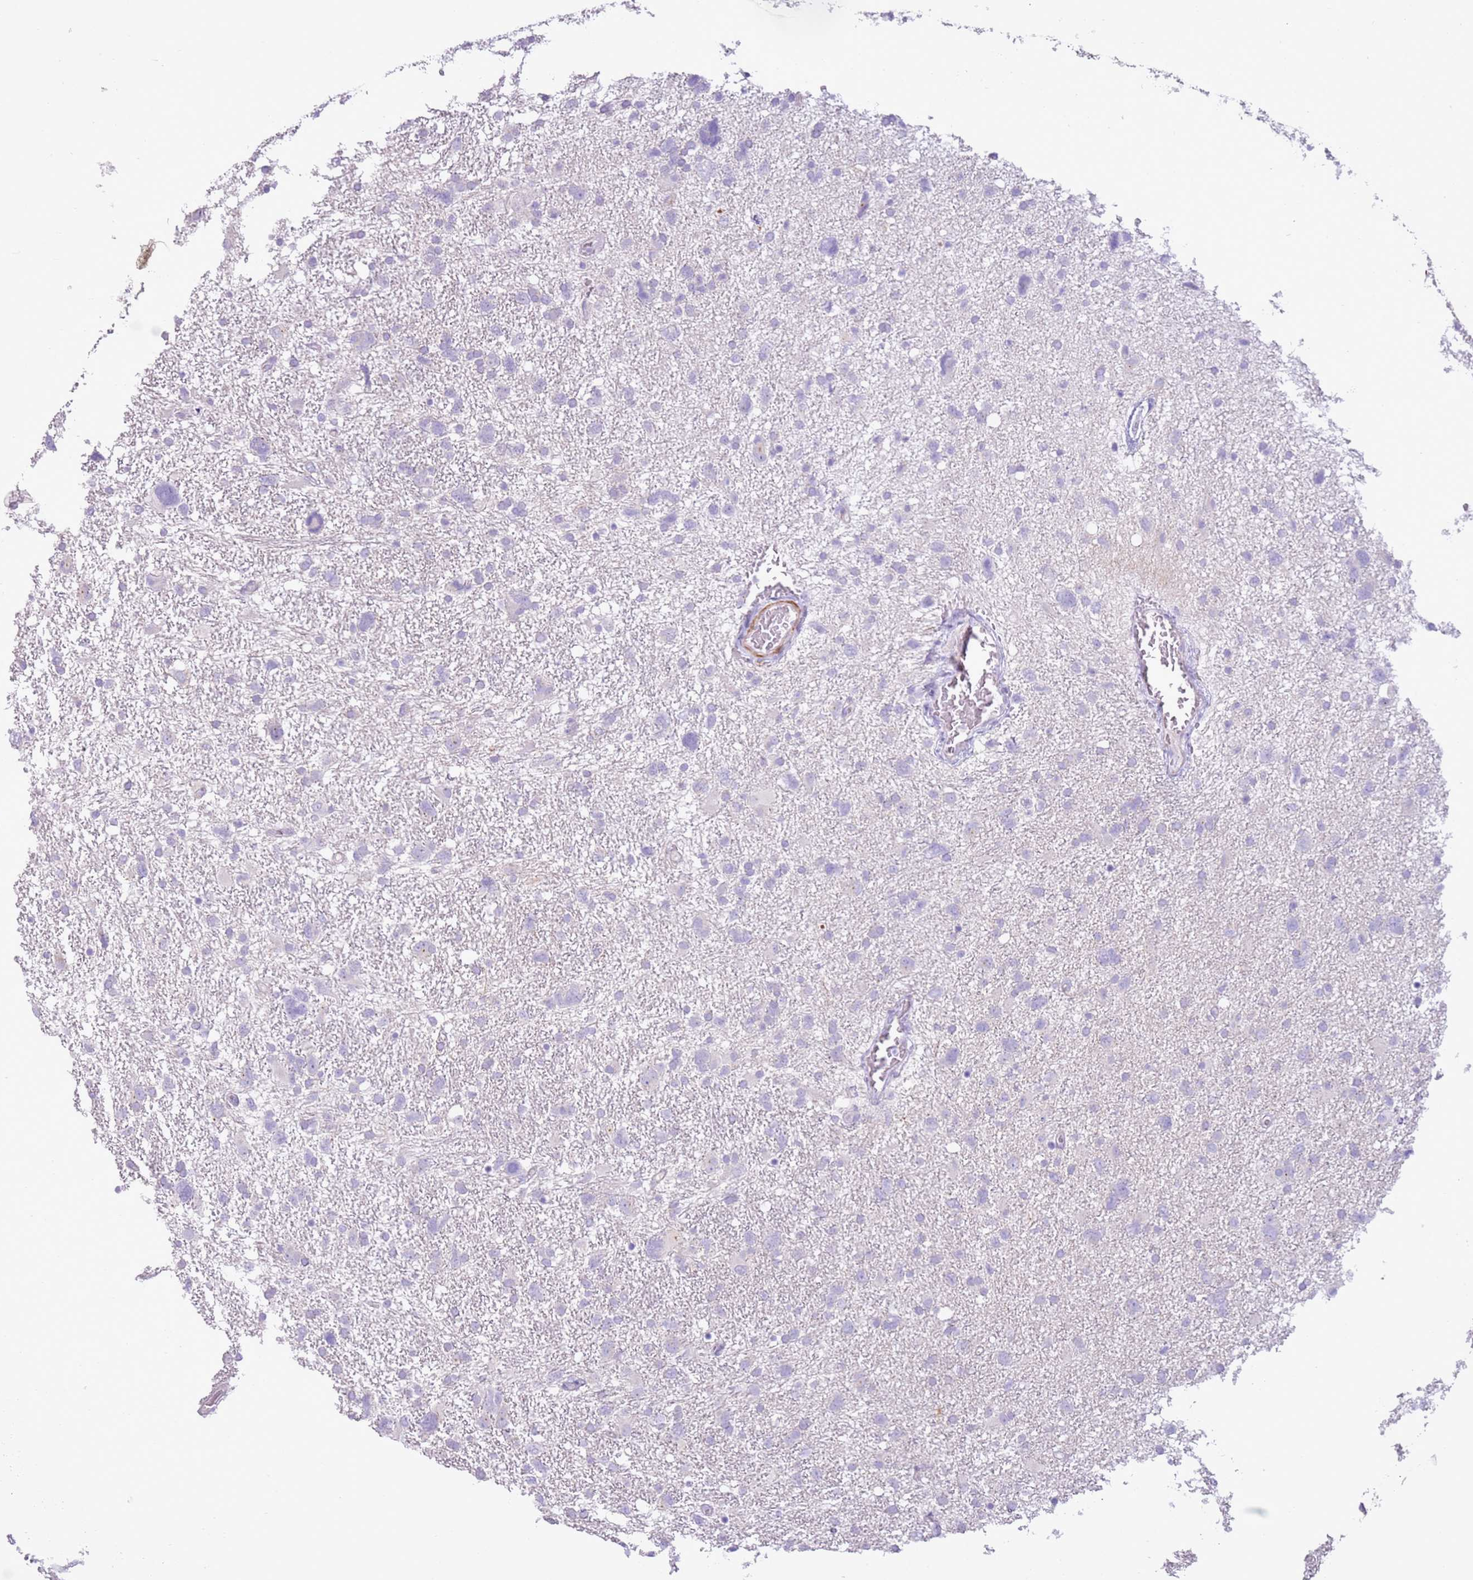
{"staining": {"intensity": "negative", "quantity": "none", "location": "none"}, "tissue": "glioma", "cell_type": "Tumor cells", "image_type": "cancer", "snomed": [{"axis": "morphology", "description": "Glioma, malignant, High grade"}, {"axis": "topography", "description": "Brain"}], "caption": "High magnification brightfield microscopy of glioma stained with DAB (3,3'-diaminobenzidine) (brown) and counterstained with hematoxylin (blue): tumor cells show no significant staining. (Brightfield microscopy of DAB immunohistochemistry at high magnification).", "gene": "ZNF239", "patient": {"sex": "male", "age": 61}}